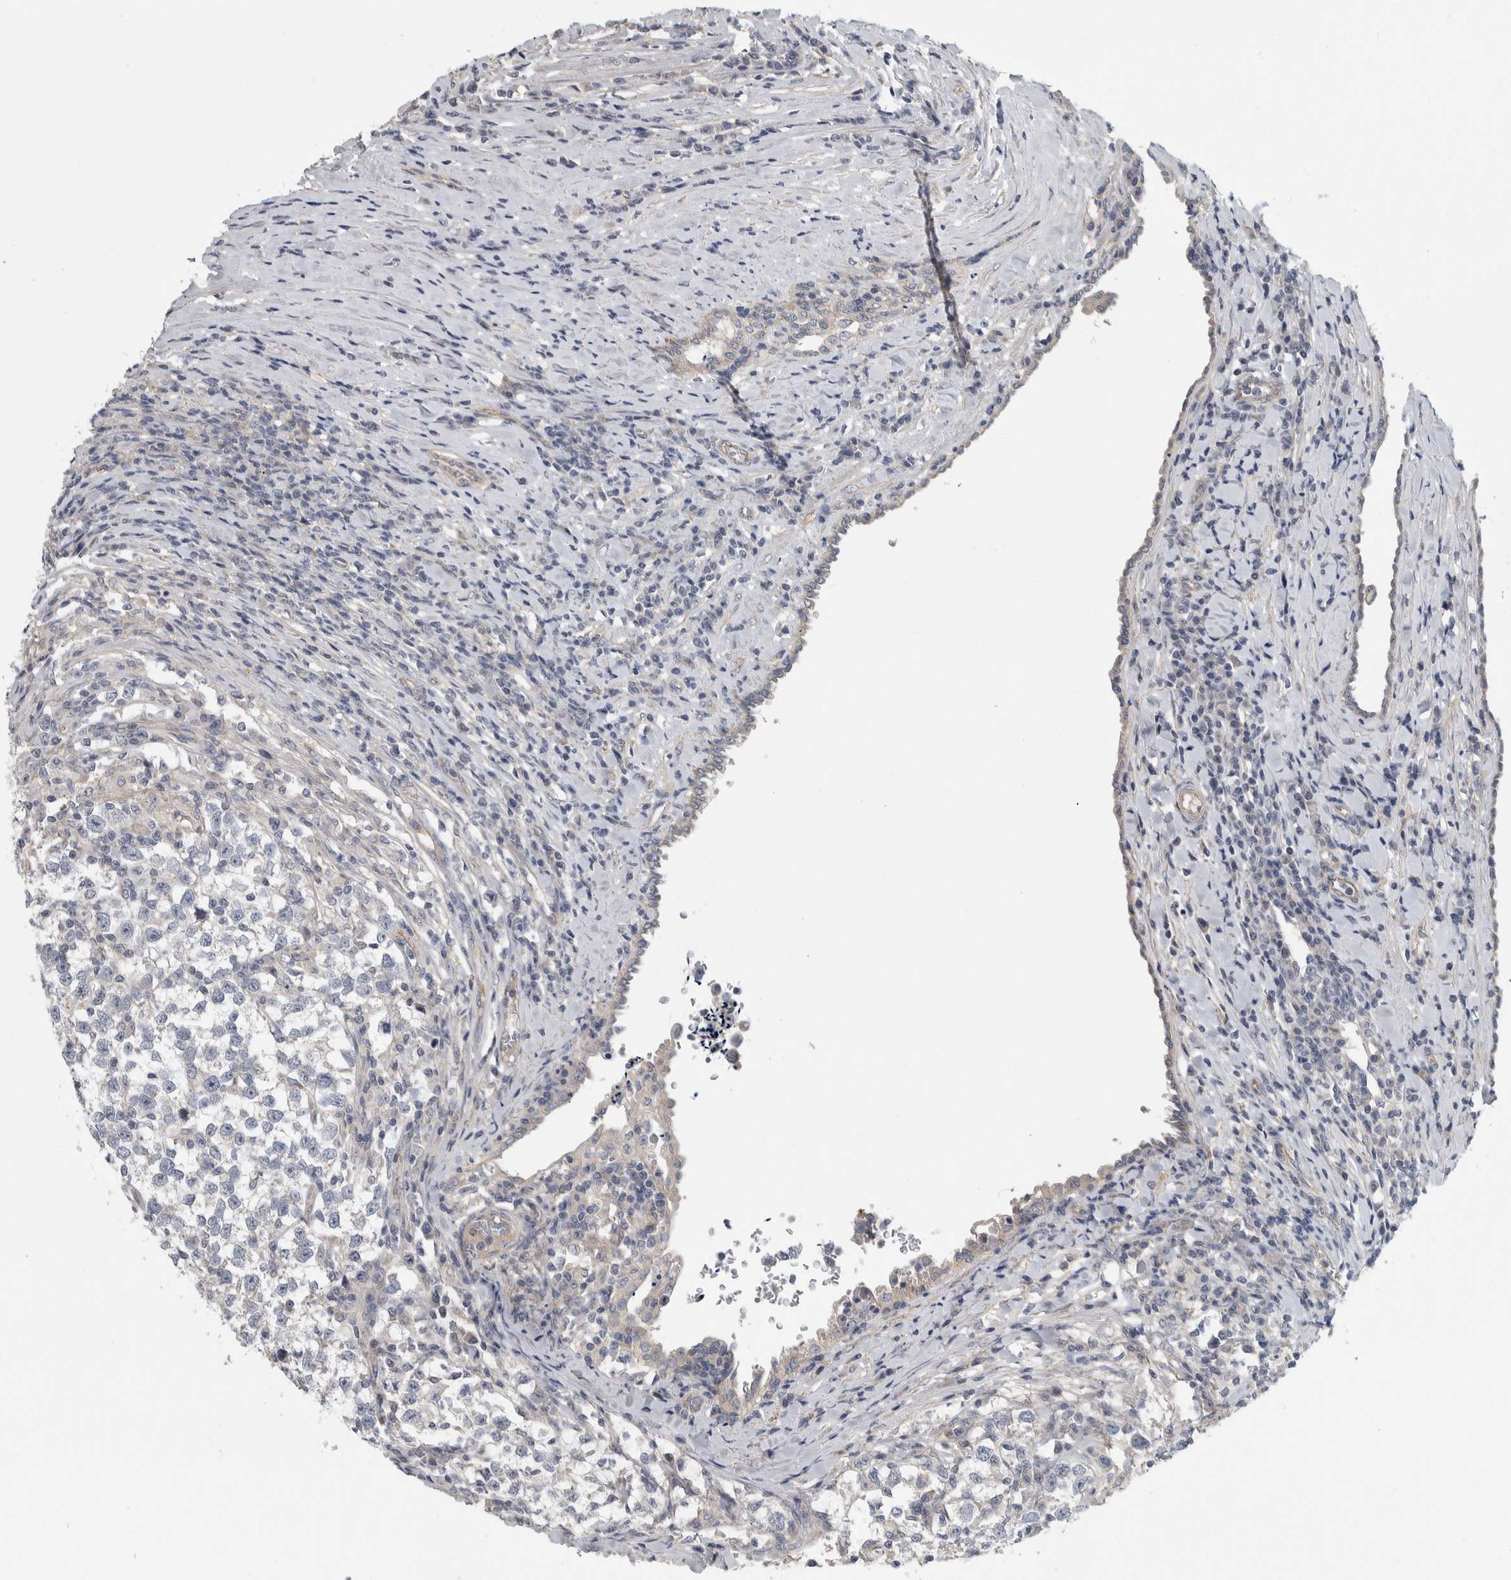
{"staining": {"intensity": "negative", "quantity": "none", "location": "none"}, "tissue": "testis cancer", "cell_type": "Tumor cells", "image_type": "cancer", "snomed": [{"axis": "morphology", "description": "Normal tissue, NOS"}, {"axis": "morphology", "description": "Seminoma, NOS"}, {"axis": "topography", "description": "Testis"}], "caption": "A histopathology image of human seminoma (testis) is negative for staining in tumor cells.", "gene": "KCNJ3", "patient": {"sex": "male", "age": 43}}